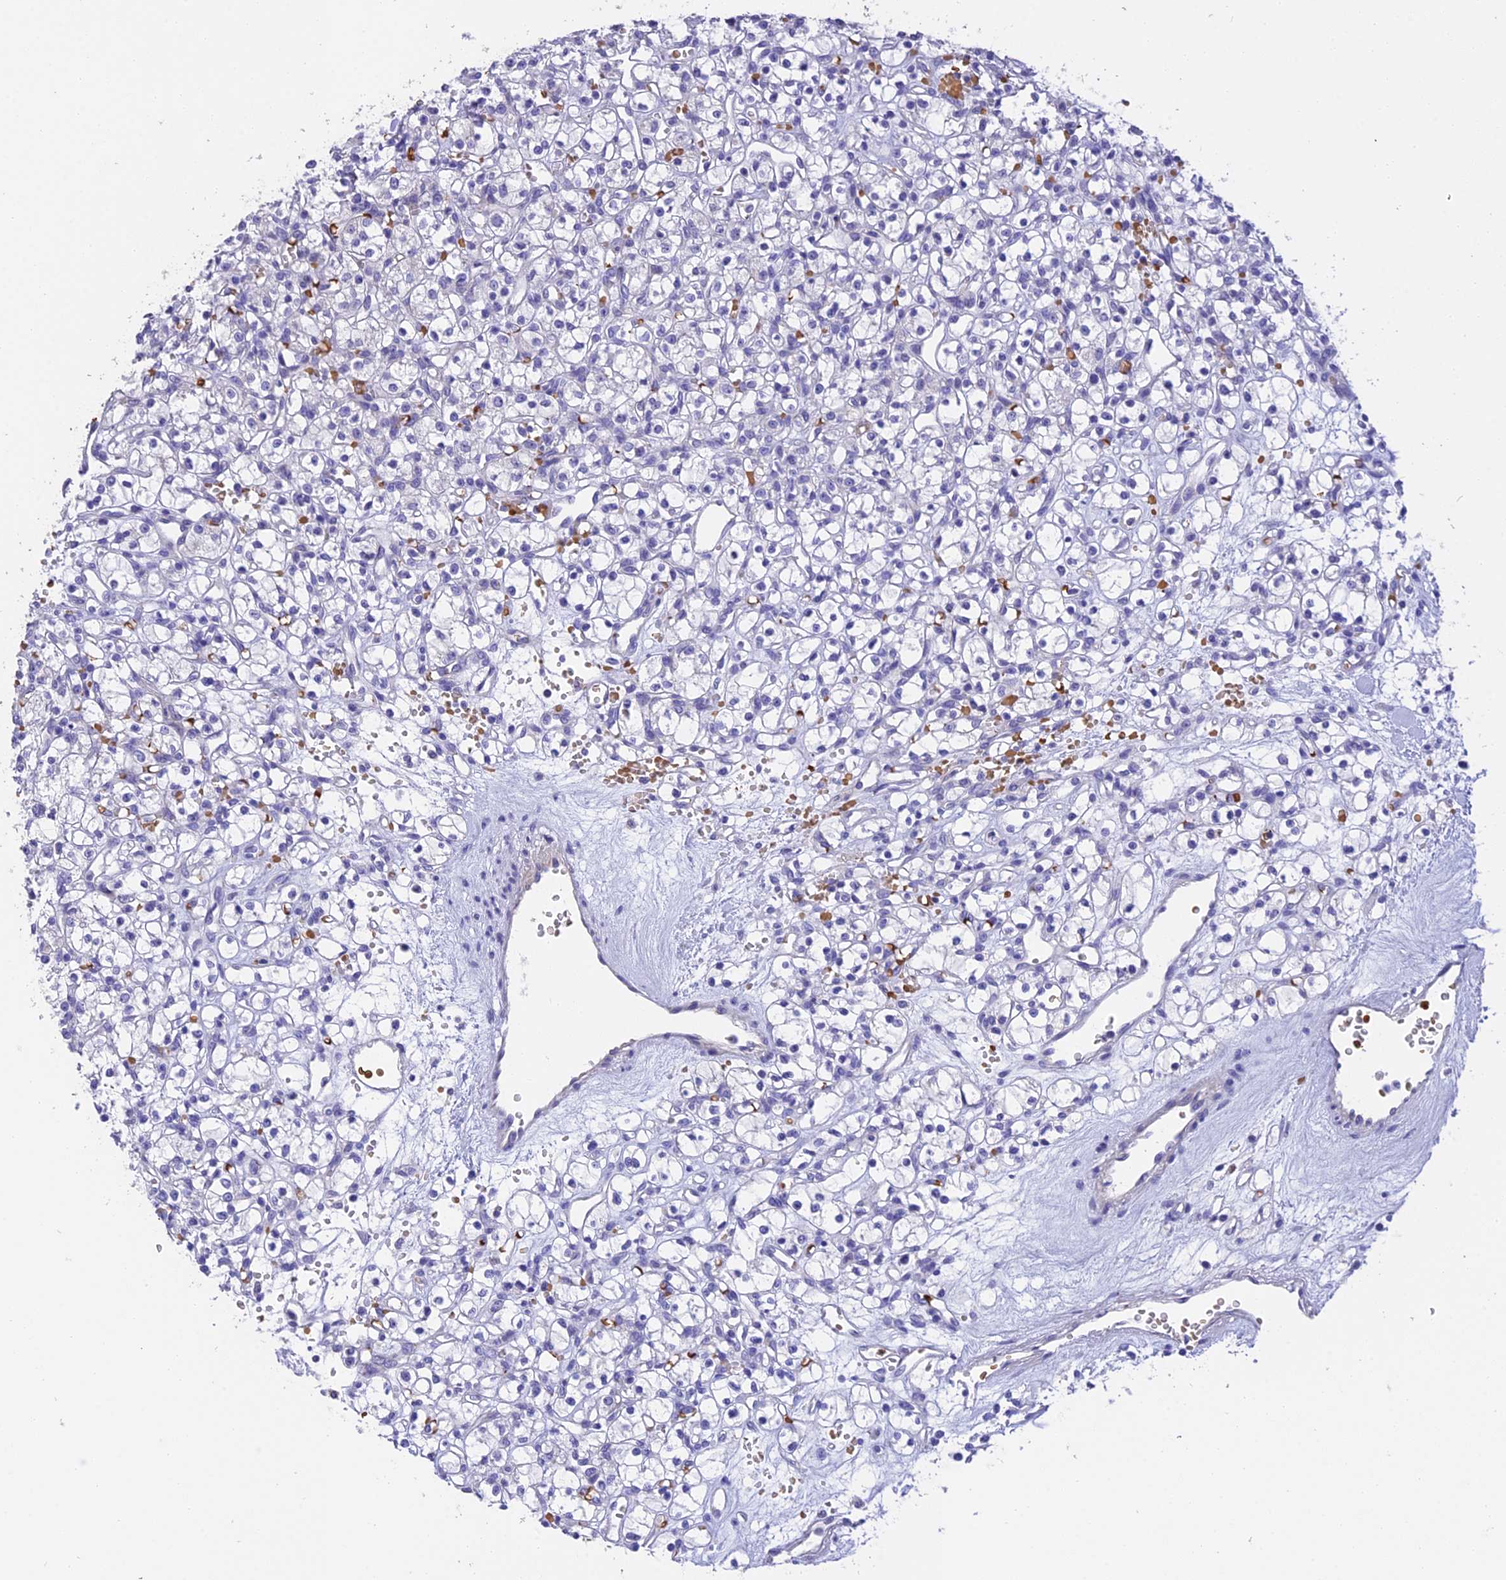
{"staining": {"intensity": "negative", "quantity": "none", "location": "none"}, "tissue": "renal cancer", "cell_type": "Tumor cells", "image_type": "cancer", "snomed": [{"axis": "morphology", "description": "Adenocarcinoma, NOS"}, {"axis": "topography", "description": "Kidney"}], "caption": "Immunohistochemistry photomicrograph of neoplastic tissue: renal adenocarcinoma stained with DAB (3,3'-diaminobenzidine) exhibits no significant protein expression in tumor cells.", "gene": "TNNC2", "patient": {"sex": "female", "age": 59}}